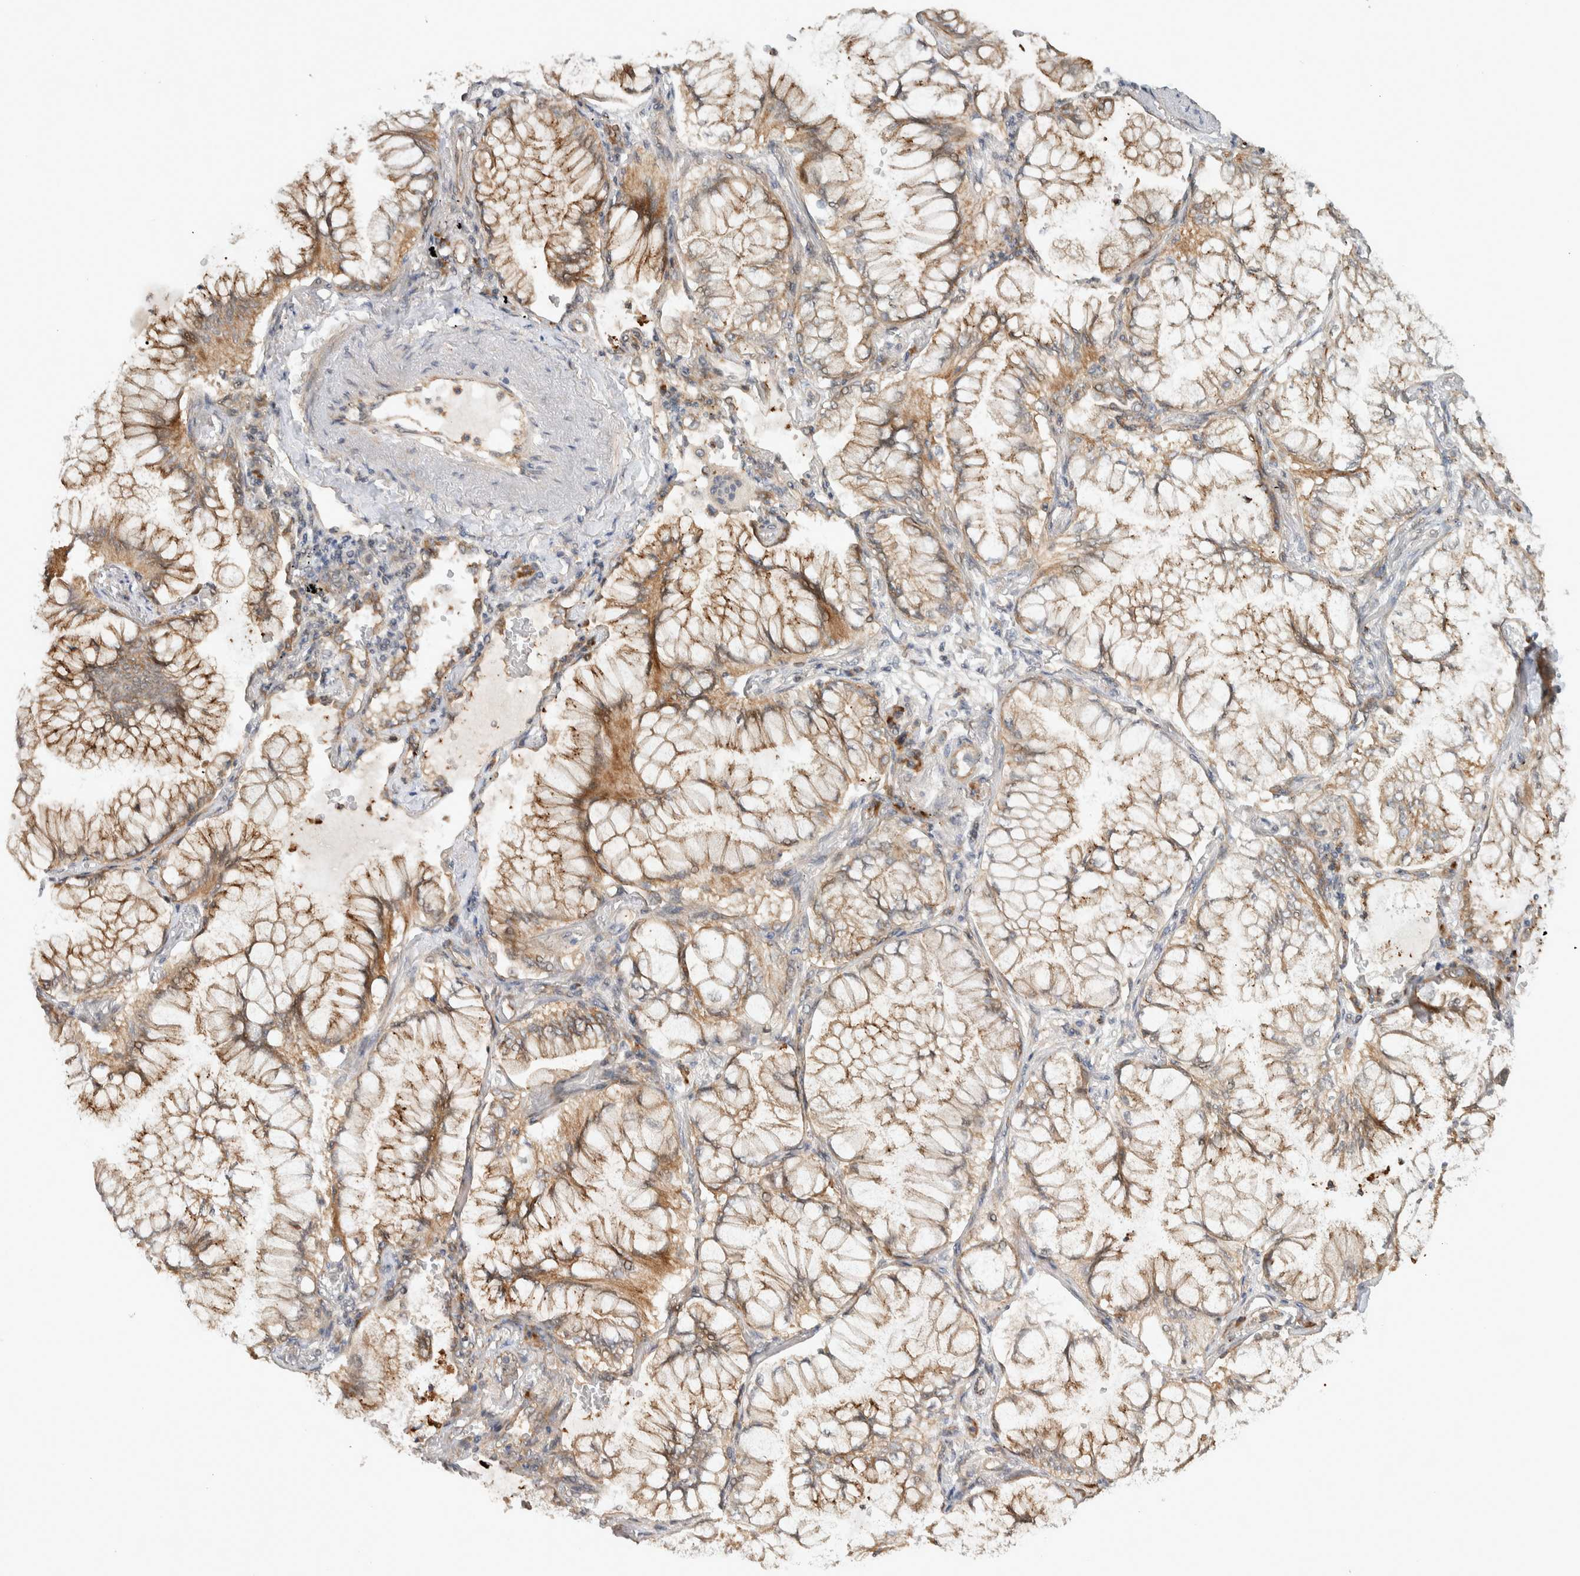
{"staining": {"intensity": "moderate", "quantity": "25%-75%", "location": "cytoplasmic/membranous"}, "tissue": "lung cancer", "cell_type": "Tumor cells", "image_type": "cancer", "snomed": [{"axis": "morphology", "description": "Adenocarcinoma, NOS"}, {"axis": "topography", "description": "Lung"}], "caption": "Adenocarcinoma (lung) tissue reveals moderate cytoplasmic/membranous staining in approximately 25%-75% of tumor cells (Brightfield microscopy of DAB IHC at high magnification).", "gene": "DEPTOR", "patient": {"sex": "female", "age": 70}}